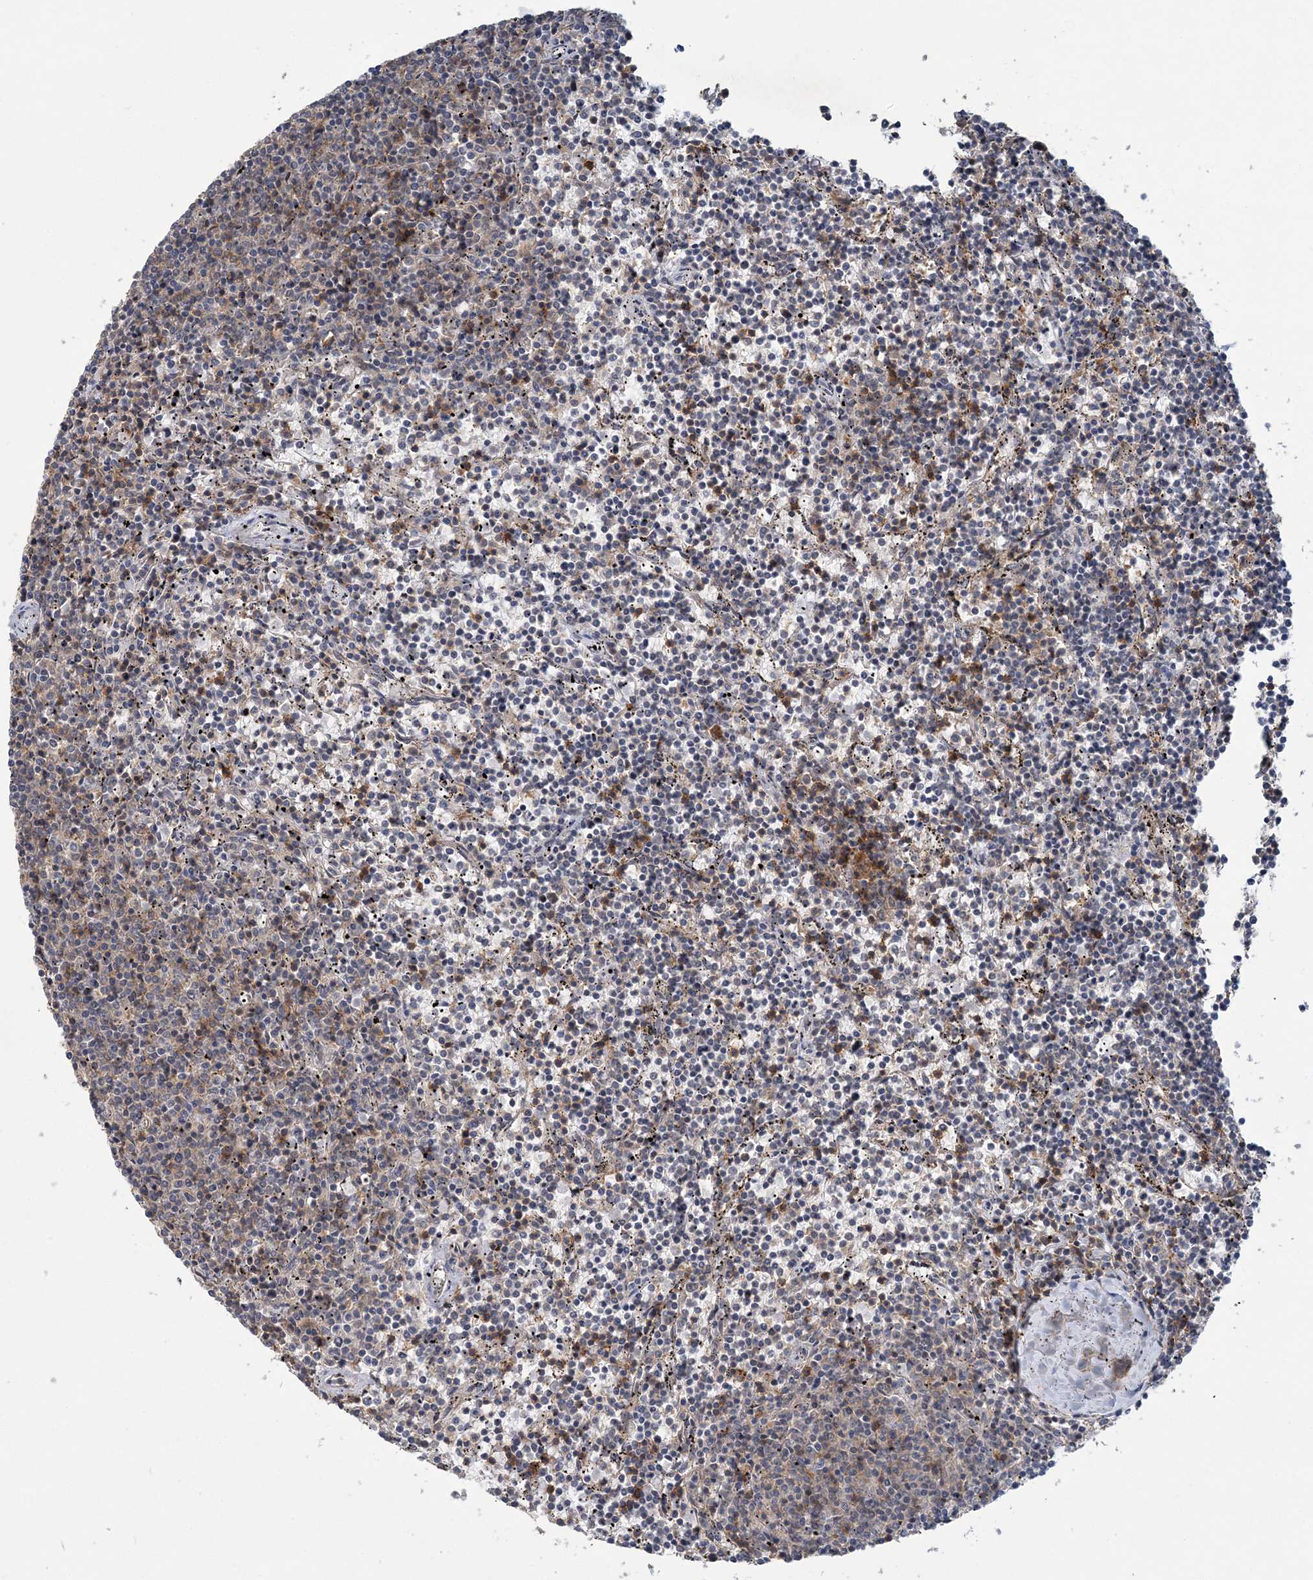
{"staining": {"intensity": "weak", "quantity": "<25%", "location": "cytoplasmic/membranous"}, "tissue": "lymphoma", "cell_type": "Tumor cells", "image_type": "cancer", "snomed": [{"axis": "morphology", "description": "Malignant lymphoma, non-Hodgkin's type, Low grade"}, {"axis": "topography", "description": "Spleen"}], "caption": "An image of human lymphoma is negative for staining in tumor cells. (DAB (3,3'-diaminobenzidine) immunohistochemistry (IHC) with hematoxylin counter stain).", "gene": "RNF25", "patient": {"sex": "female", "age": 50}}